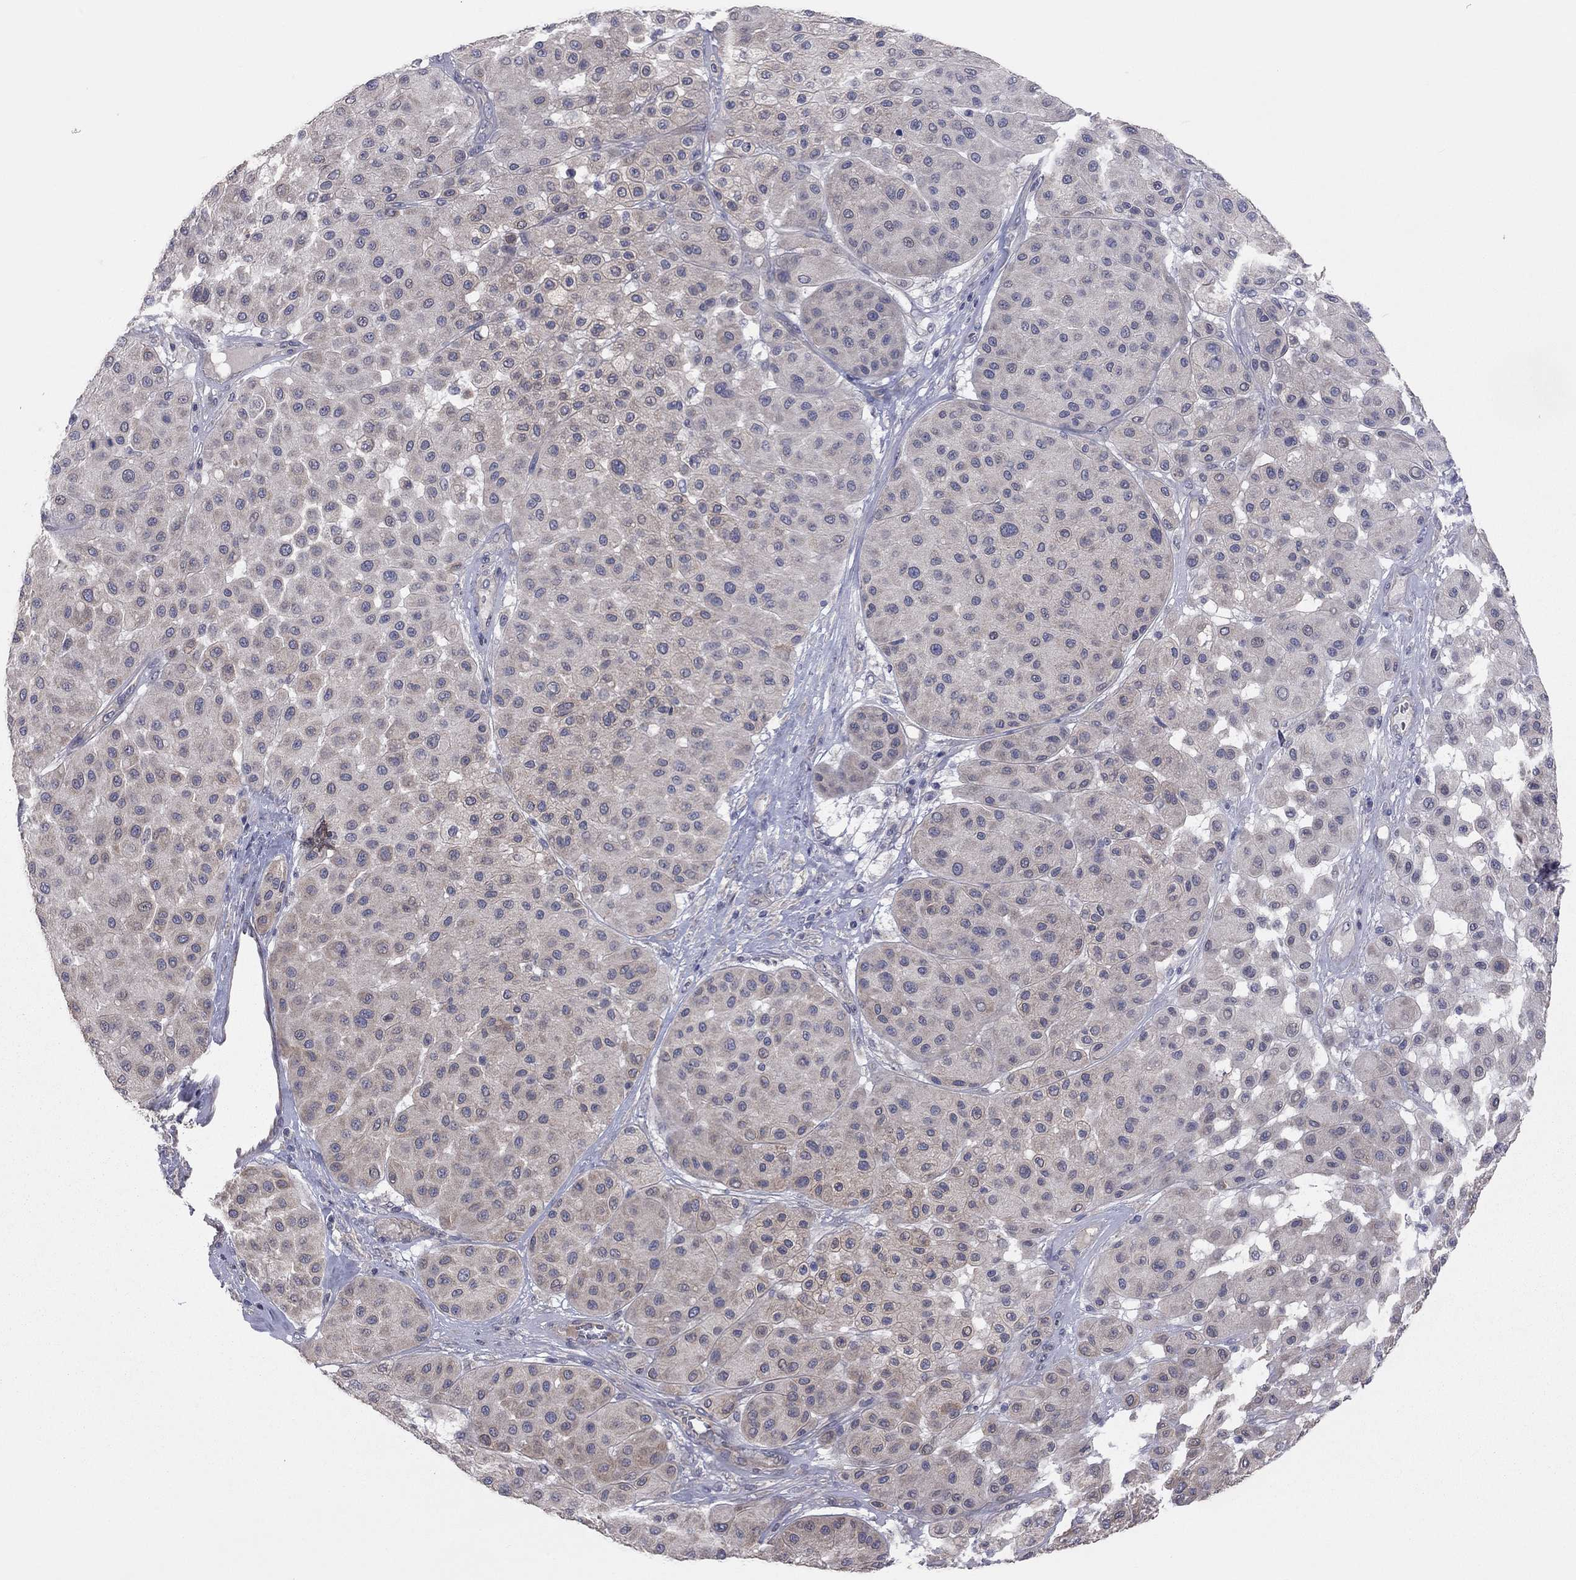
{"staining": {"intensity": "weak", "quantity": "<25%", "location": "cytoplasmic/membranous"}, "tissue": "melanoma", "cell_type": "Tumor cells", "image_type": "cancer", "snomed": [{"axis": "morphology", "description": "Malignant melanoma, Metastatic site"}, {"axis": "topography", "description": "Smooth muscle"}], "caption": "Histopathology image shows no significant protein positivity in tumor cells of melanoma. (DAB immunohistochemistry (IHC), high magnification).", "gene": "KCNB1", "patient": {"sex": "male", "age": 41}}